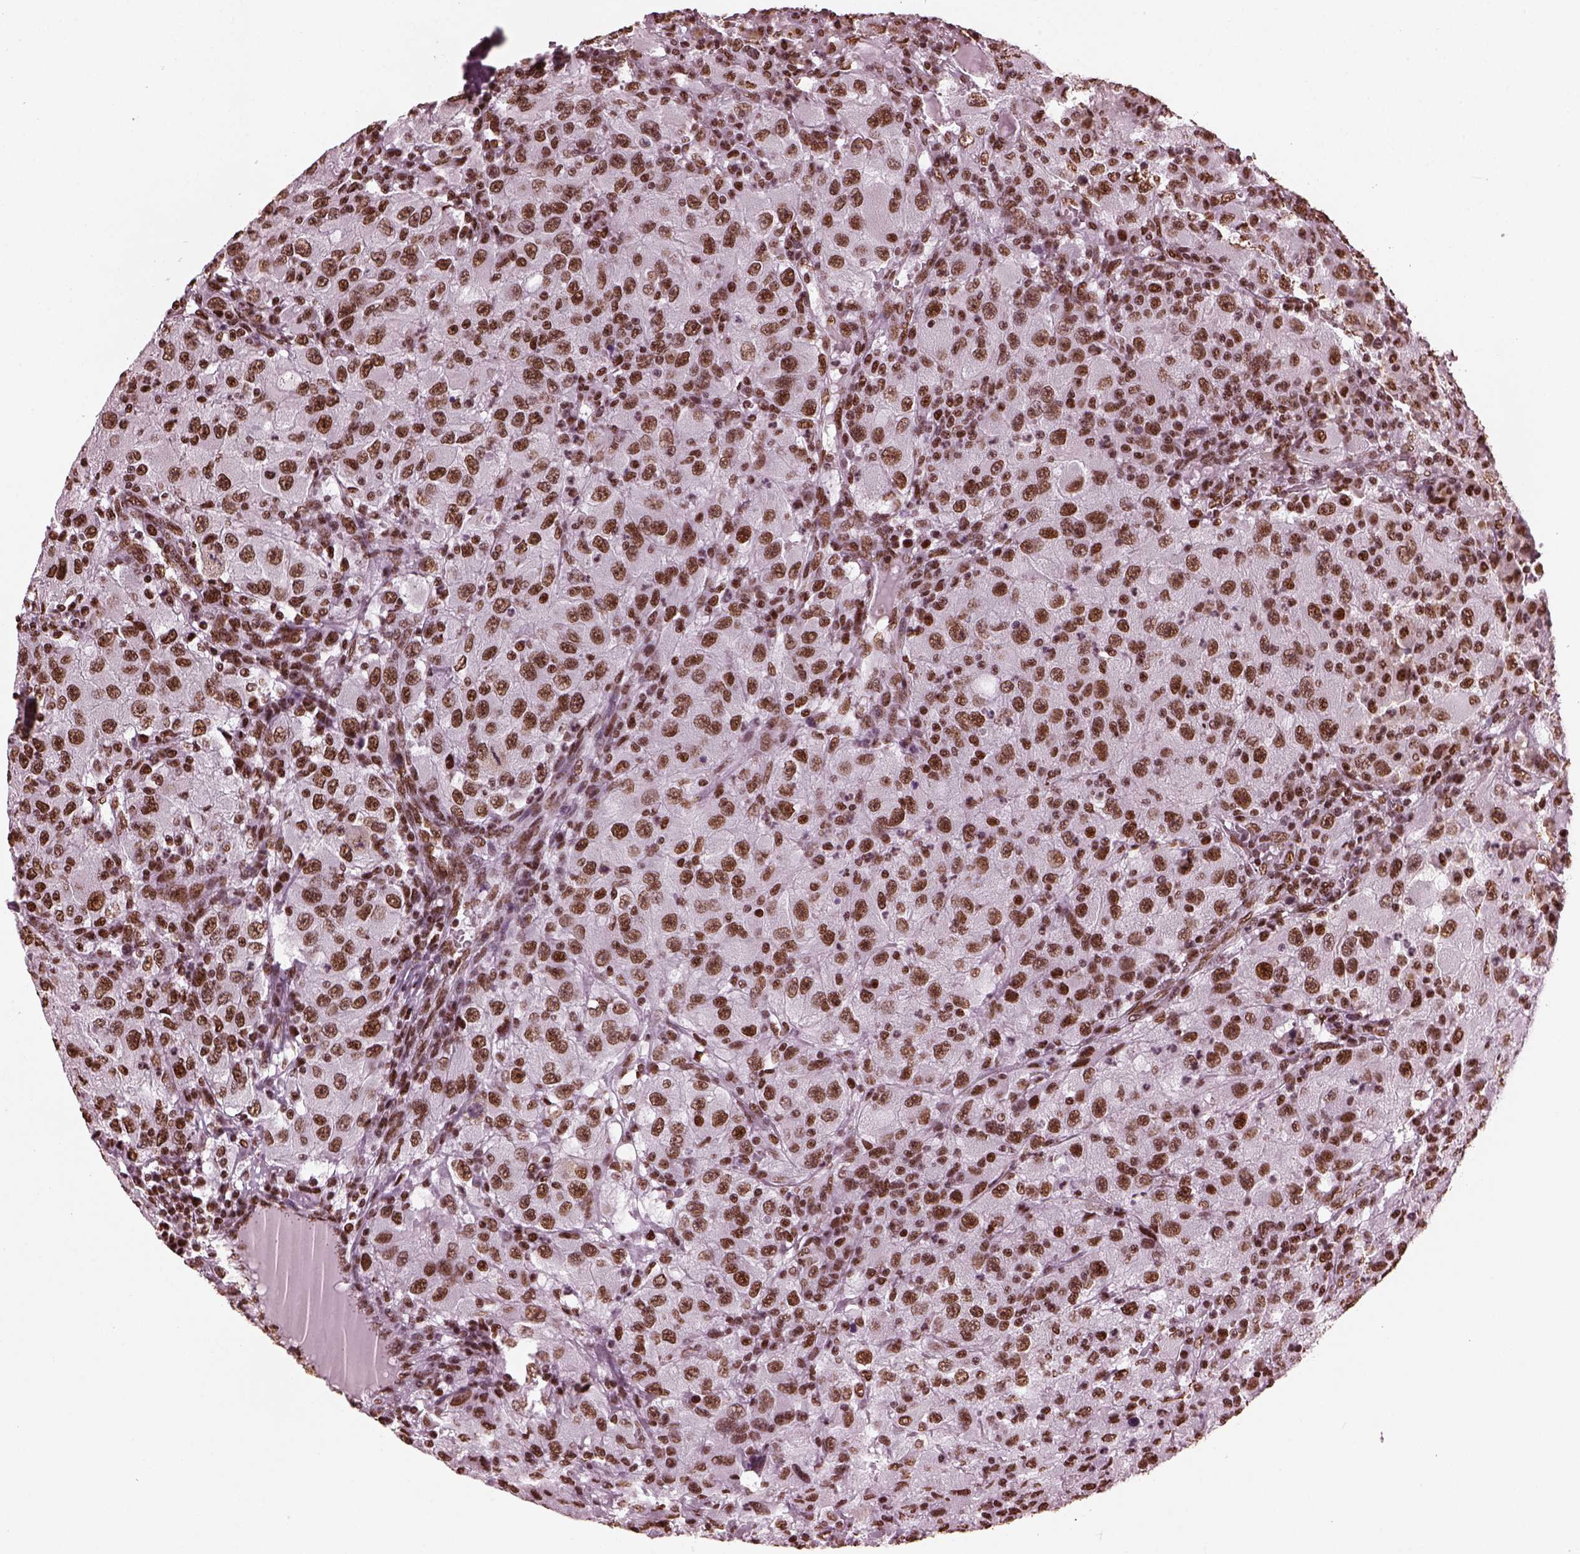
{"staining": {"intensity": "moderate", "quantity": ">75%", "location": "nuclear"}, "tissue": "renal cancer", "cell_type": "Tumor cells", "image_type": "cancer", "snomed": [{"axis": "morphology", "description": "Adenocarcinoma, NOS"}, {"axis": "topography", "description": "Kidney"}], "caption": "Protein expression analysis of renal adenocarcinoma exhibits moderate nuclear positivity in about >75% of tumor cells.", "gene": "CBFA2T3", "patient": {"sex": "female", "age": 67}}